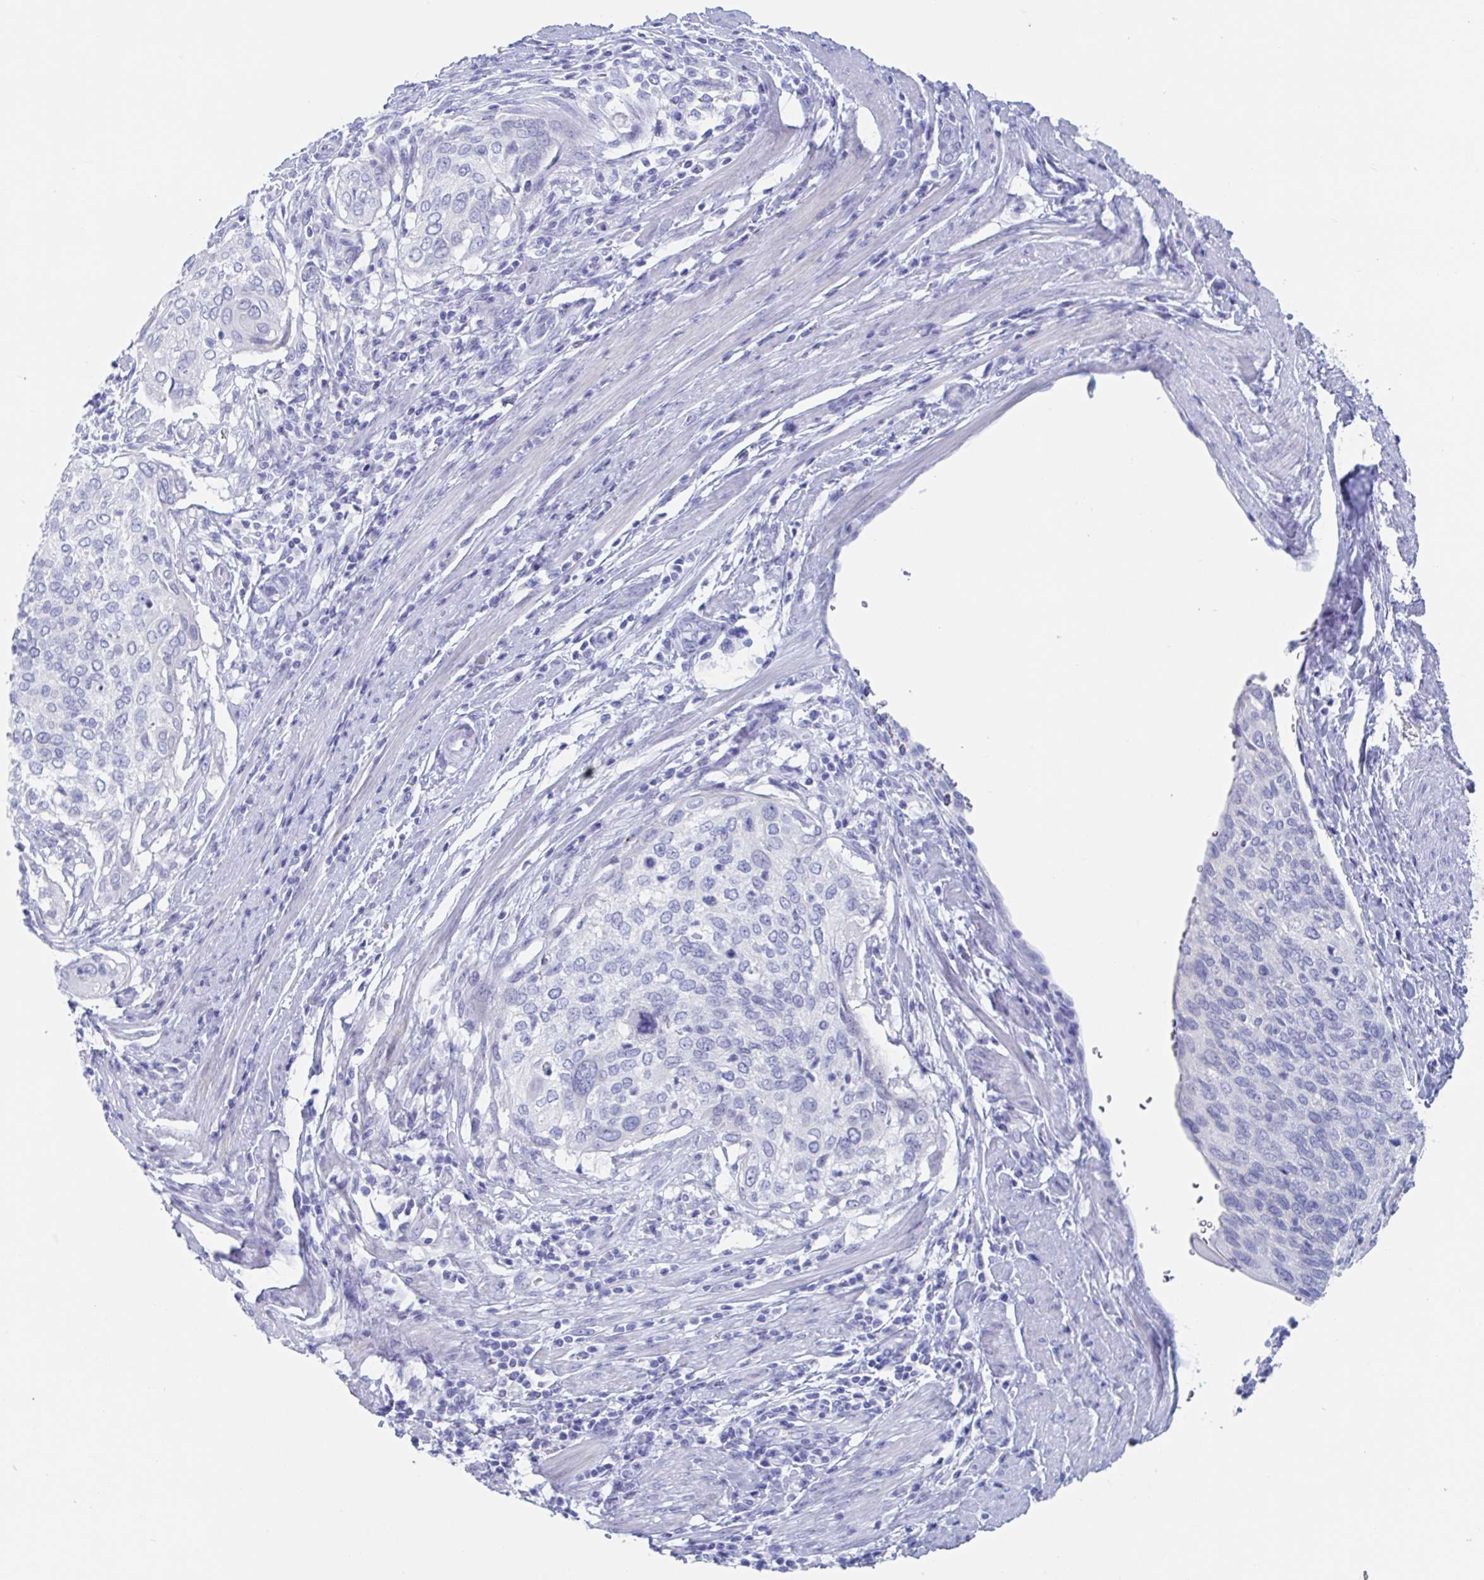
{"staining": {"intensity": "negative", "quantity": "none", "location": "none"}, "tissue": "cervical cancer", "cell_type": "Tumor cells", "image_type": "cancer", "snomed": [{"axis": "morphology", "description": "Squamous cell carcinoma, NOS"}, {"axis": "topography", "description": "Cervix"}], "caption": "Histopathology image shows no significant protein expression in tumor cells of cervical cancer.", "gene": "ZPBP", "patient": {"sex": "female", "age": 38}}